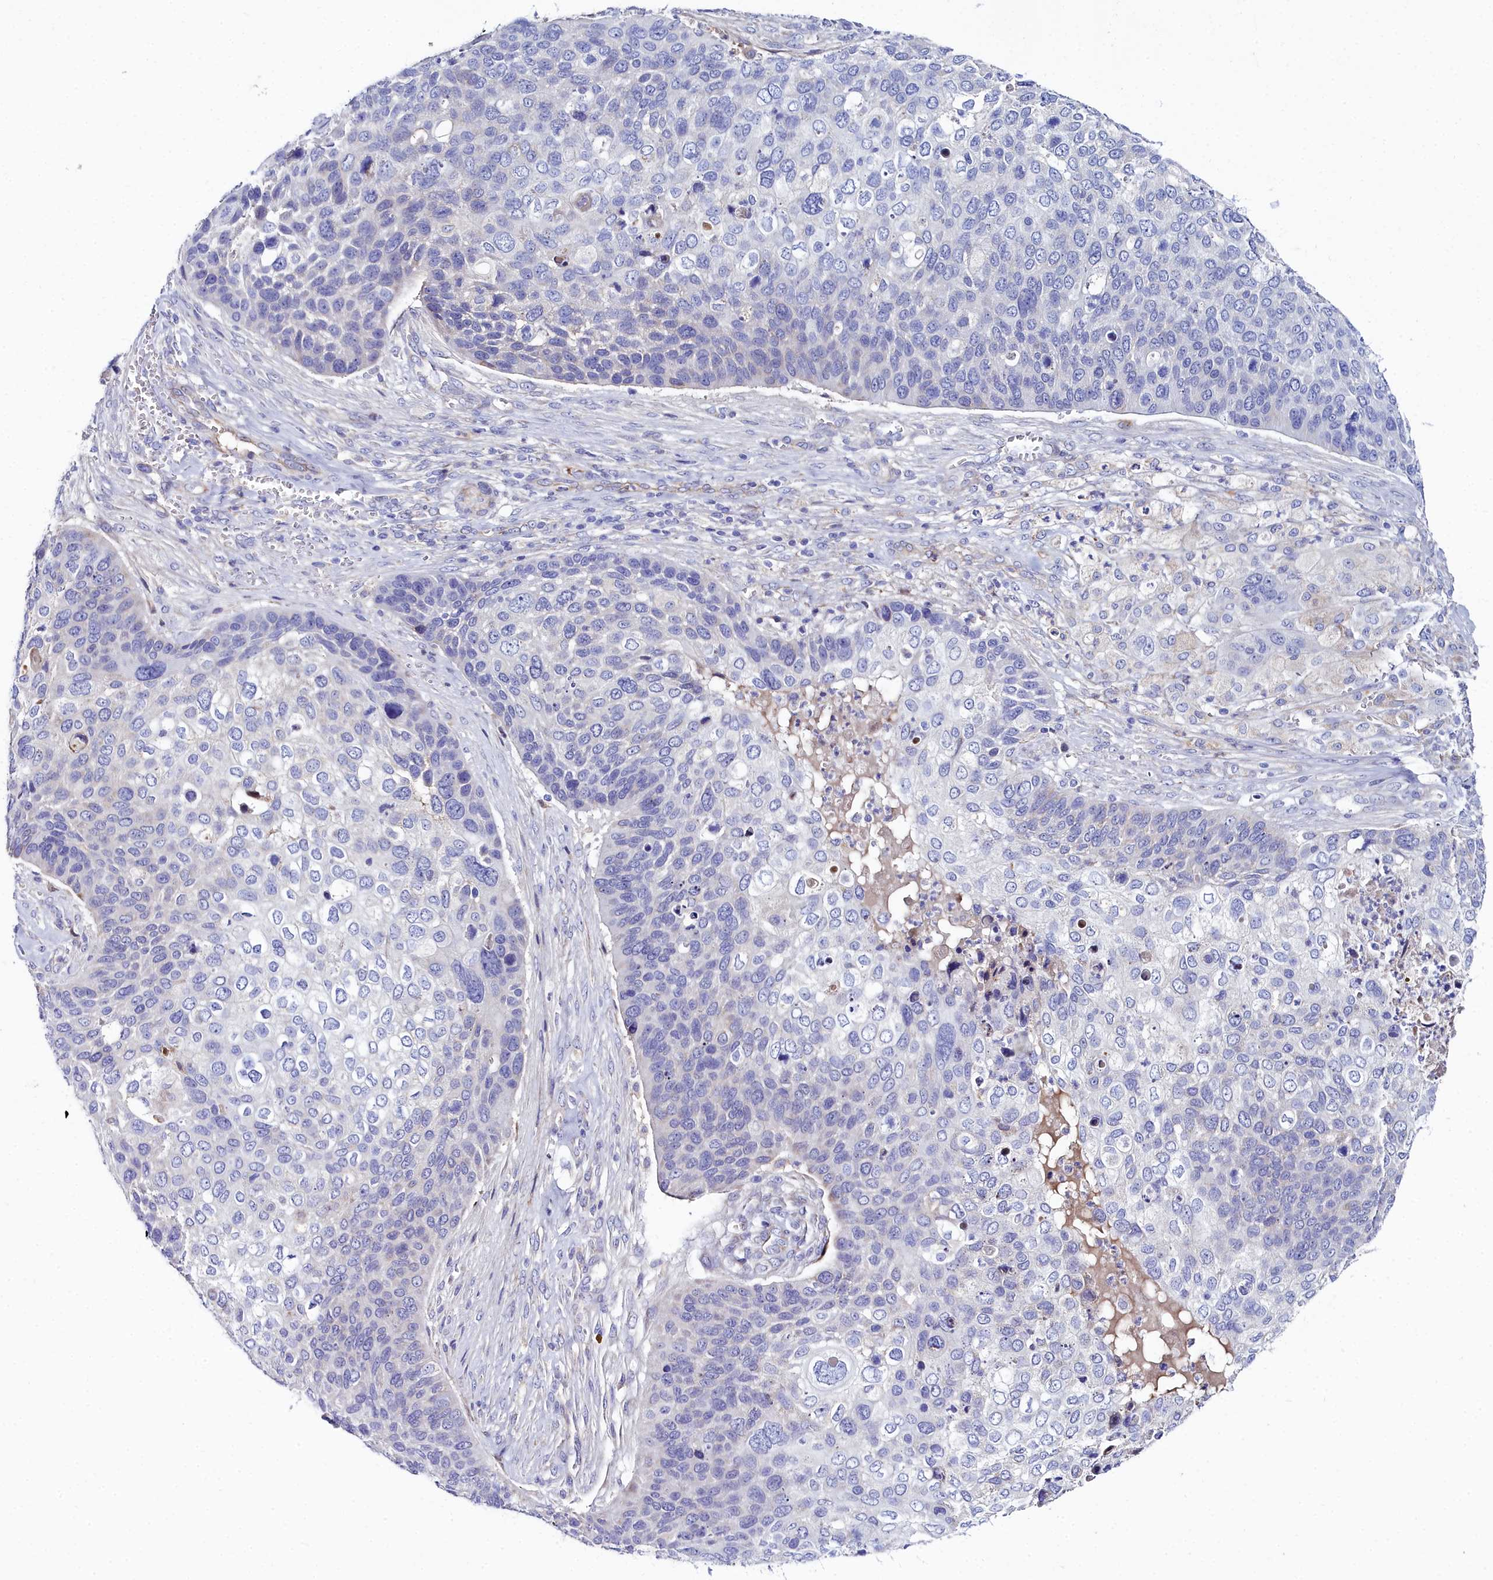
{"staining": {"intensity": "negative", "quantity": "none", "location": "none"}, "tissue": "skin cancer", "cell_type": "Tumor cells", "image_type": "cancer", "snomed": [{"axis": "morphology", "description": "Basal cell carcinoma"}, {"axis": "topography", "description": "Skin"}], "caption": "A high-resolution micrograph shows IHC staining of skin cancer (basal cell carcinoma), which displays no significant positivity in tumor cells.", "gene": "SLC49A3", "patient": {"sex": "female", "age": 74}}